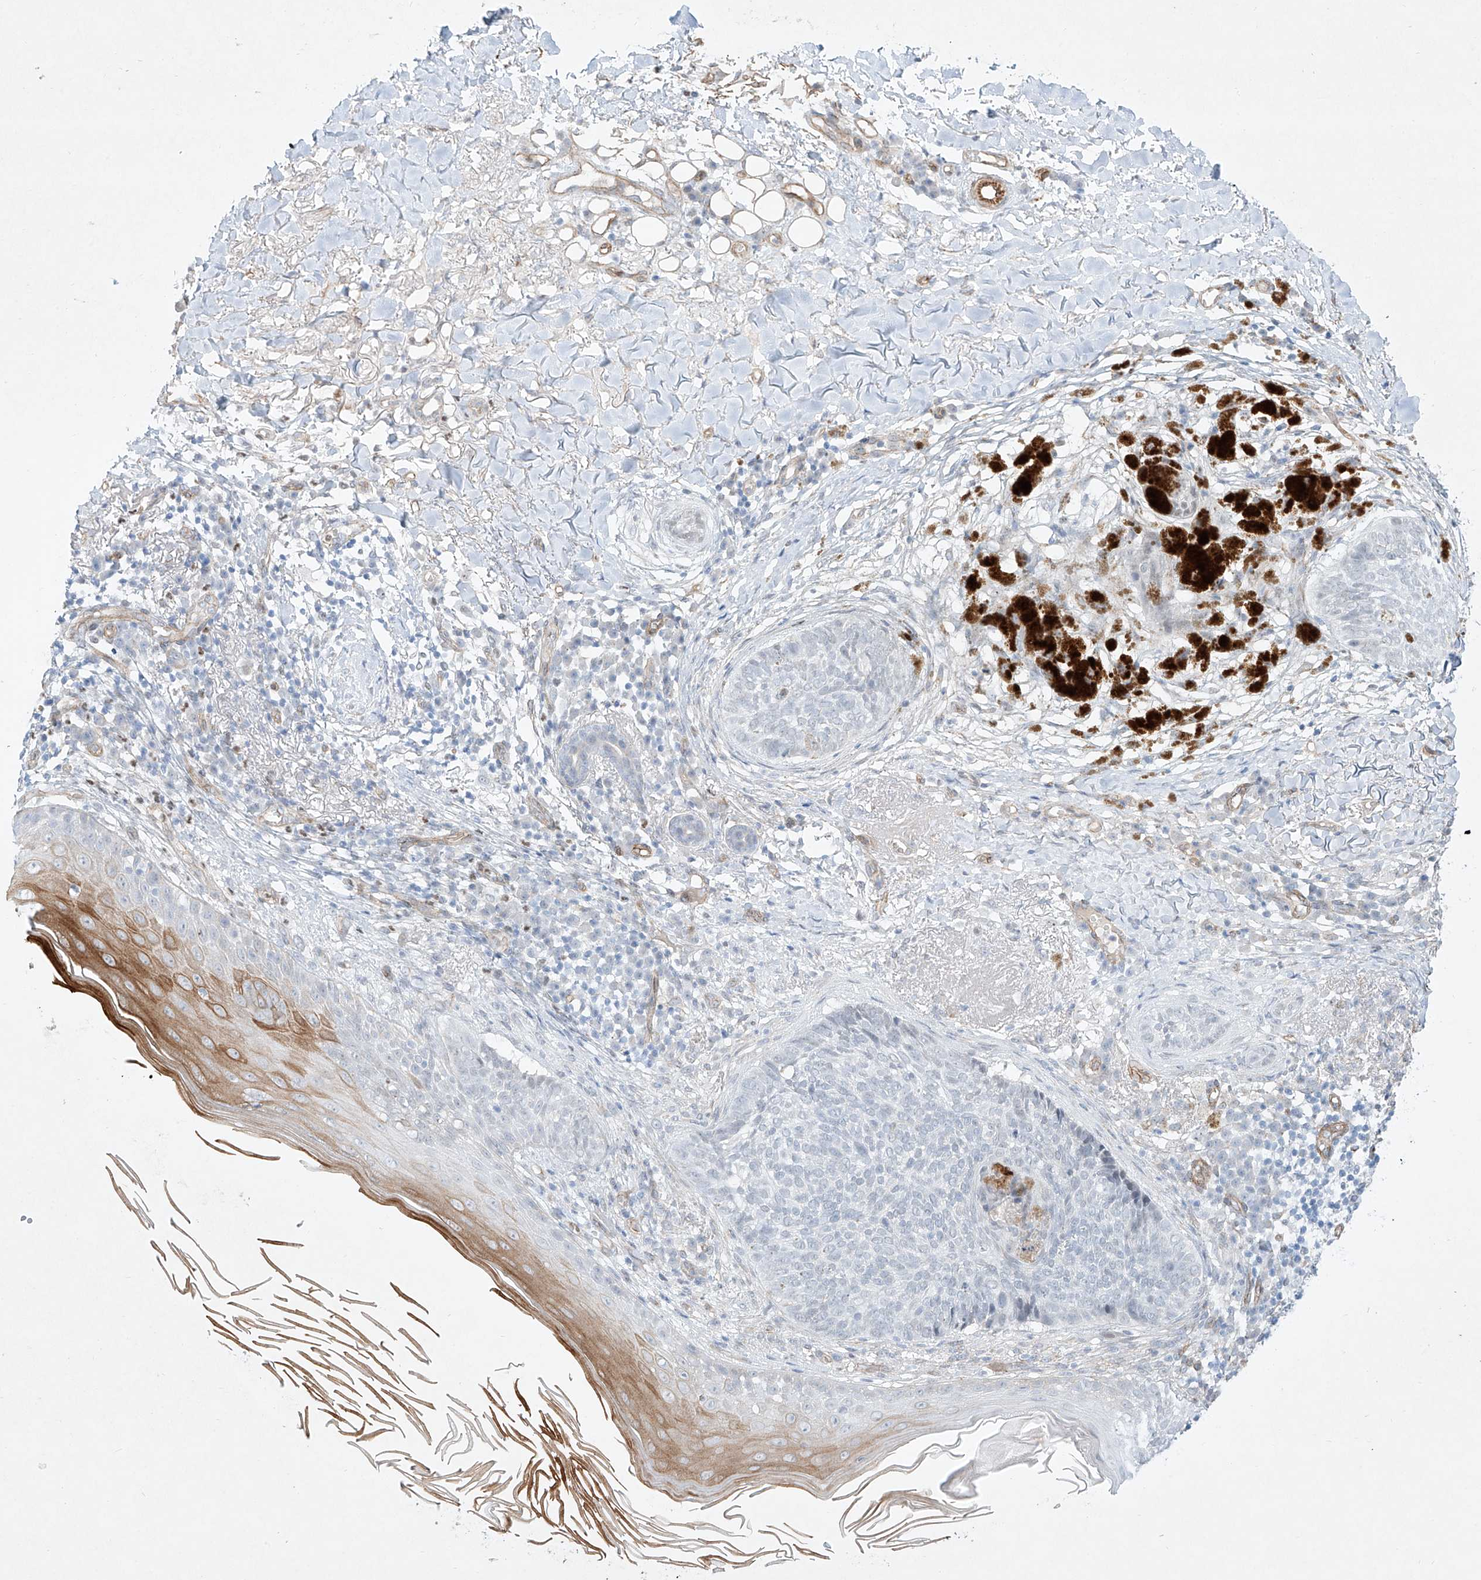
{"staining": {"intensity": "negative", "quantity": "none", "location": "none"}, "tissue": "skin cancer", "cell_type": "Tumor cells", "image_type": "cancer", "snomed": [{"axis": "morphology", "description": "Basal cell carcinoma"}, {"axis": "topography", "description": "Skin"}], "caption": "High power microscopy image of an immunohistochemistry photomicrograph of skin cancer (basal cell carcinoma), revealing no significant expression in tumor cells.", "gene": "REEP2", "patient": {"sex": "male", "age": 85}}